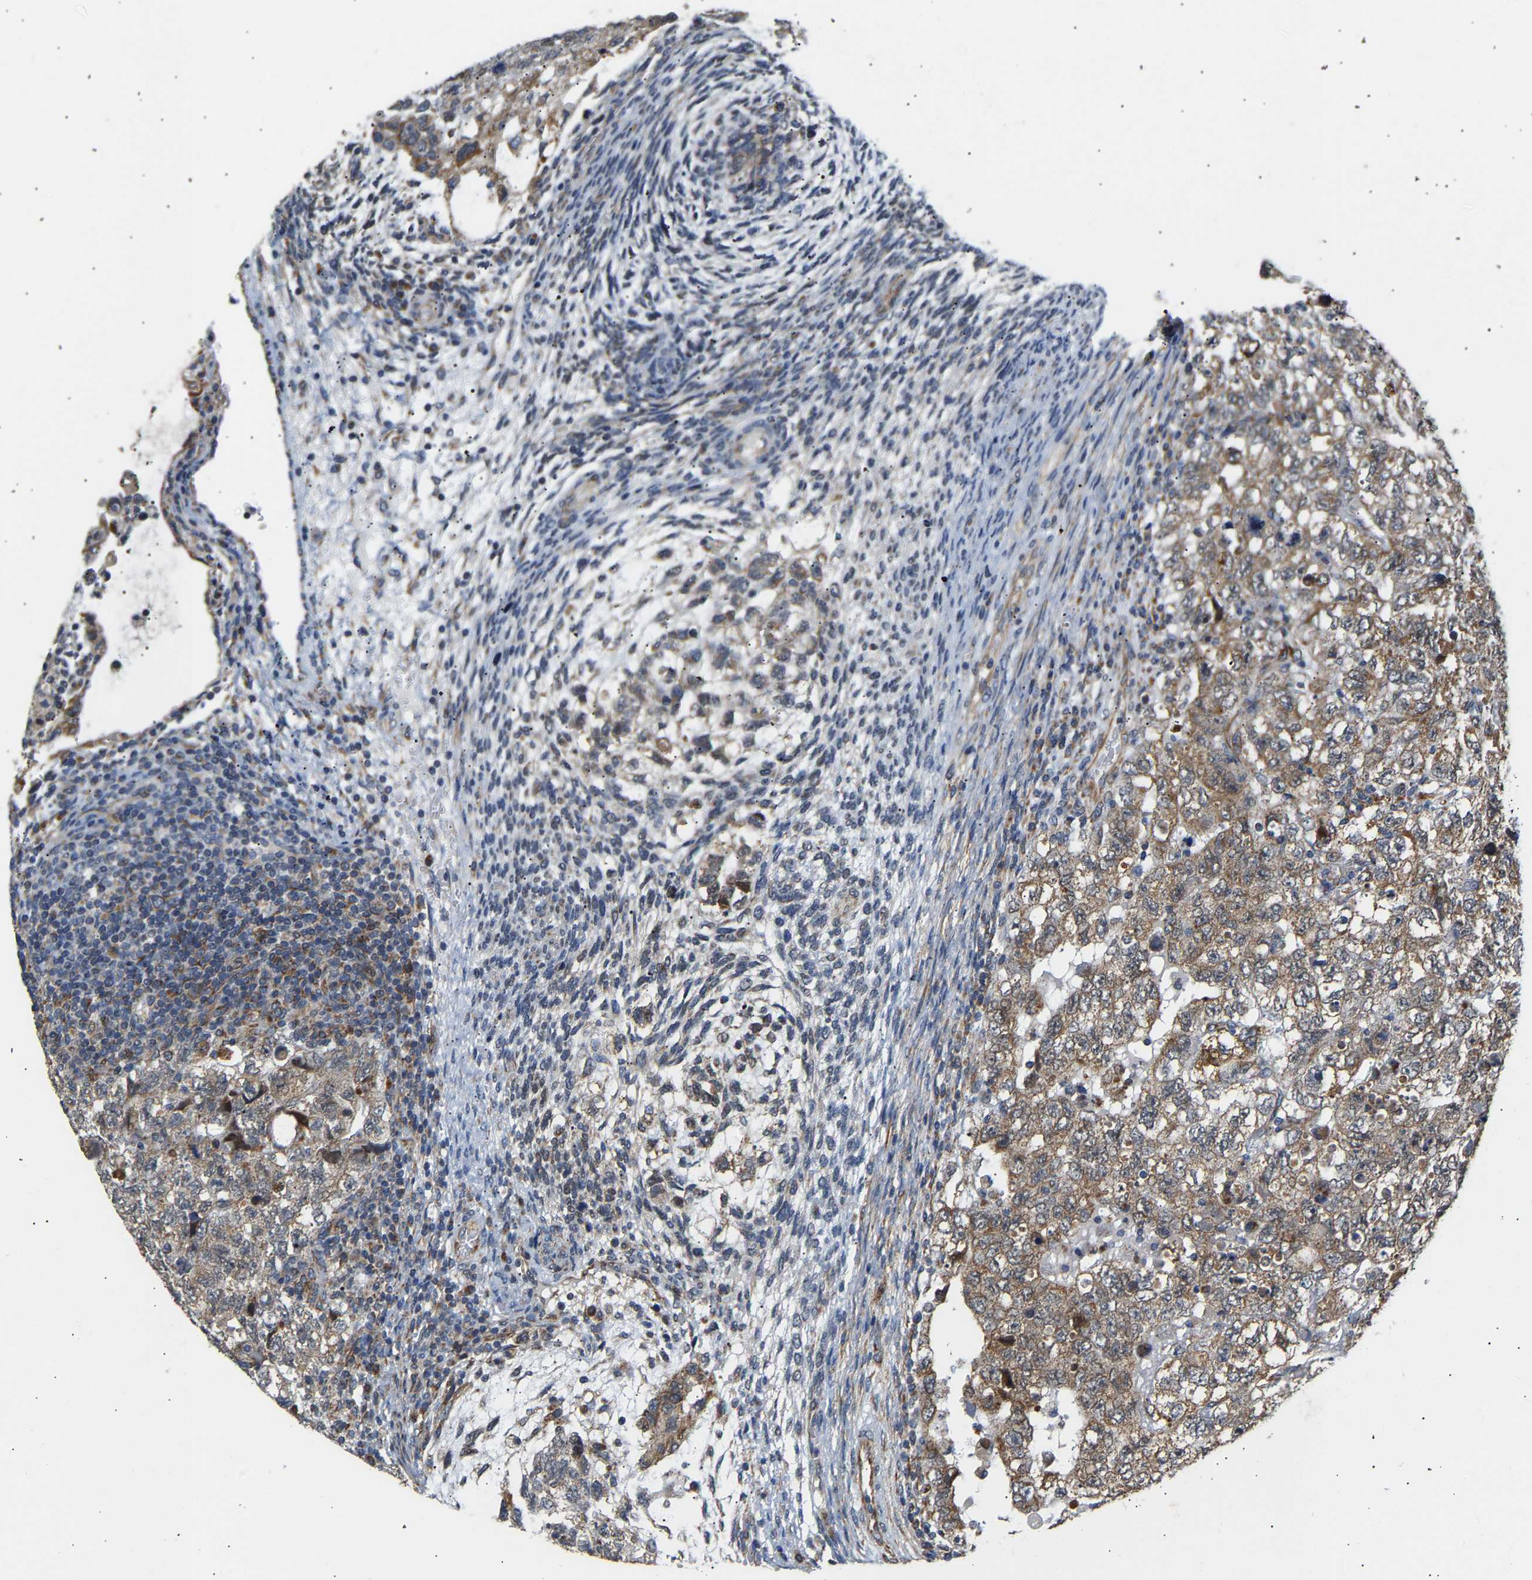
{"staining": {"intensity": "moderate", "quantity": "25%-75%", "location": "cytoplasmic/membranous"}, "tissue": "testis cancer", "cell_type": "Tumor cells", "image_type": "cancer", "snomed": [{"axis": "morphology", "description": "Carcinoma, Embryonal, NOS"}, {"axis": "topography", "description": "Testis"}], "caption": "Embryonal carcinoma (testis) stained with immunohistochemistry displays moderate cytoplasmic/membranous expression in about 25%-75% of tumor cells.", "gene": "TMEM168", "patient": {"sex": "male", "age": 36}}